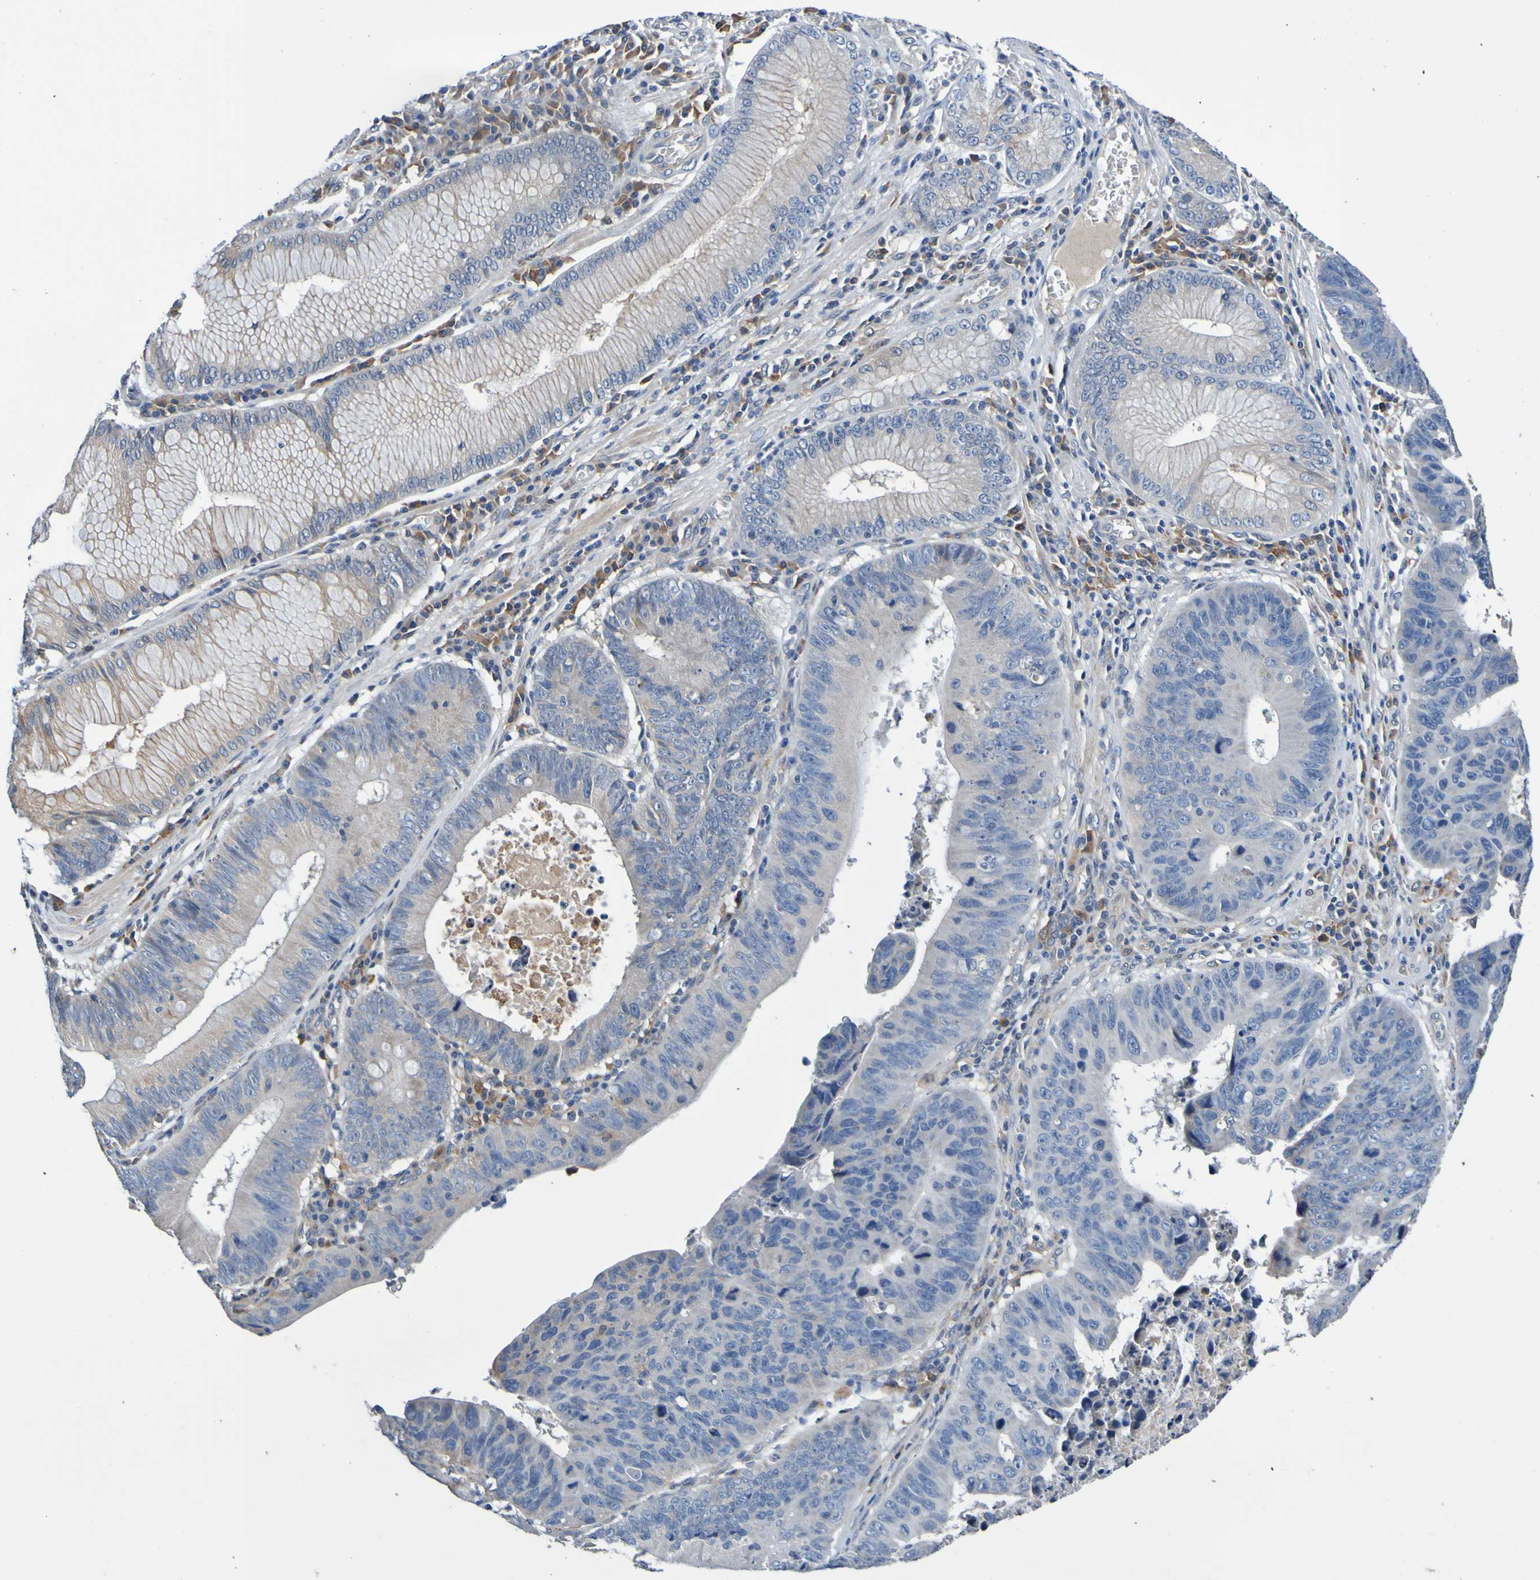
{"staining": {"intensity": "weak", "quantity": ">75%", "location": "cytoplasmic/membranous"}, "tissue": "stomach cancer", "cell_type": "Tumor cells", "image_type": "cancer", "snomed": [{"axis": "morphology", "description": "Adenocarcinoma, NOS"}, {"axis": "topography", "description": "Stomach"}], "caption": "Stomach cancer (adenocarcinoma) was stained to show a protein in brown. There is low levels of weak cytoplasmic/membranous positivity in approximately >75% of tumor cells. The staining was performed using DAB (3,3'-diaminobenzidine), with brown indicating positive protein expression. Nuclei are stained blue with hematoxylin.", "gene": "METAP2", "patient": {"sex": "male", "age": 59}}